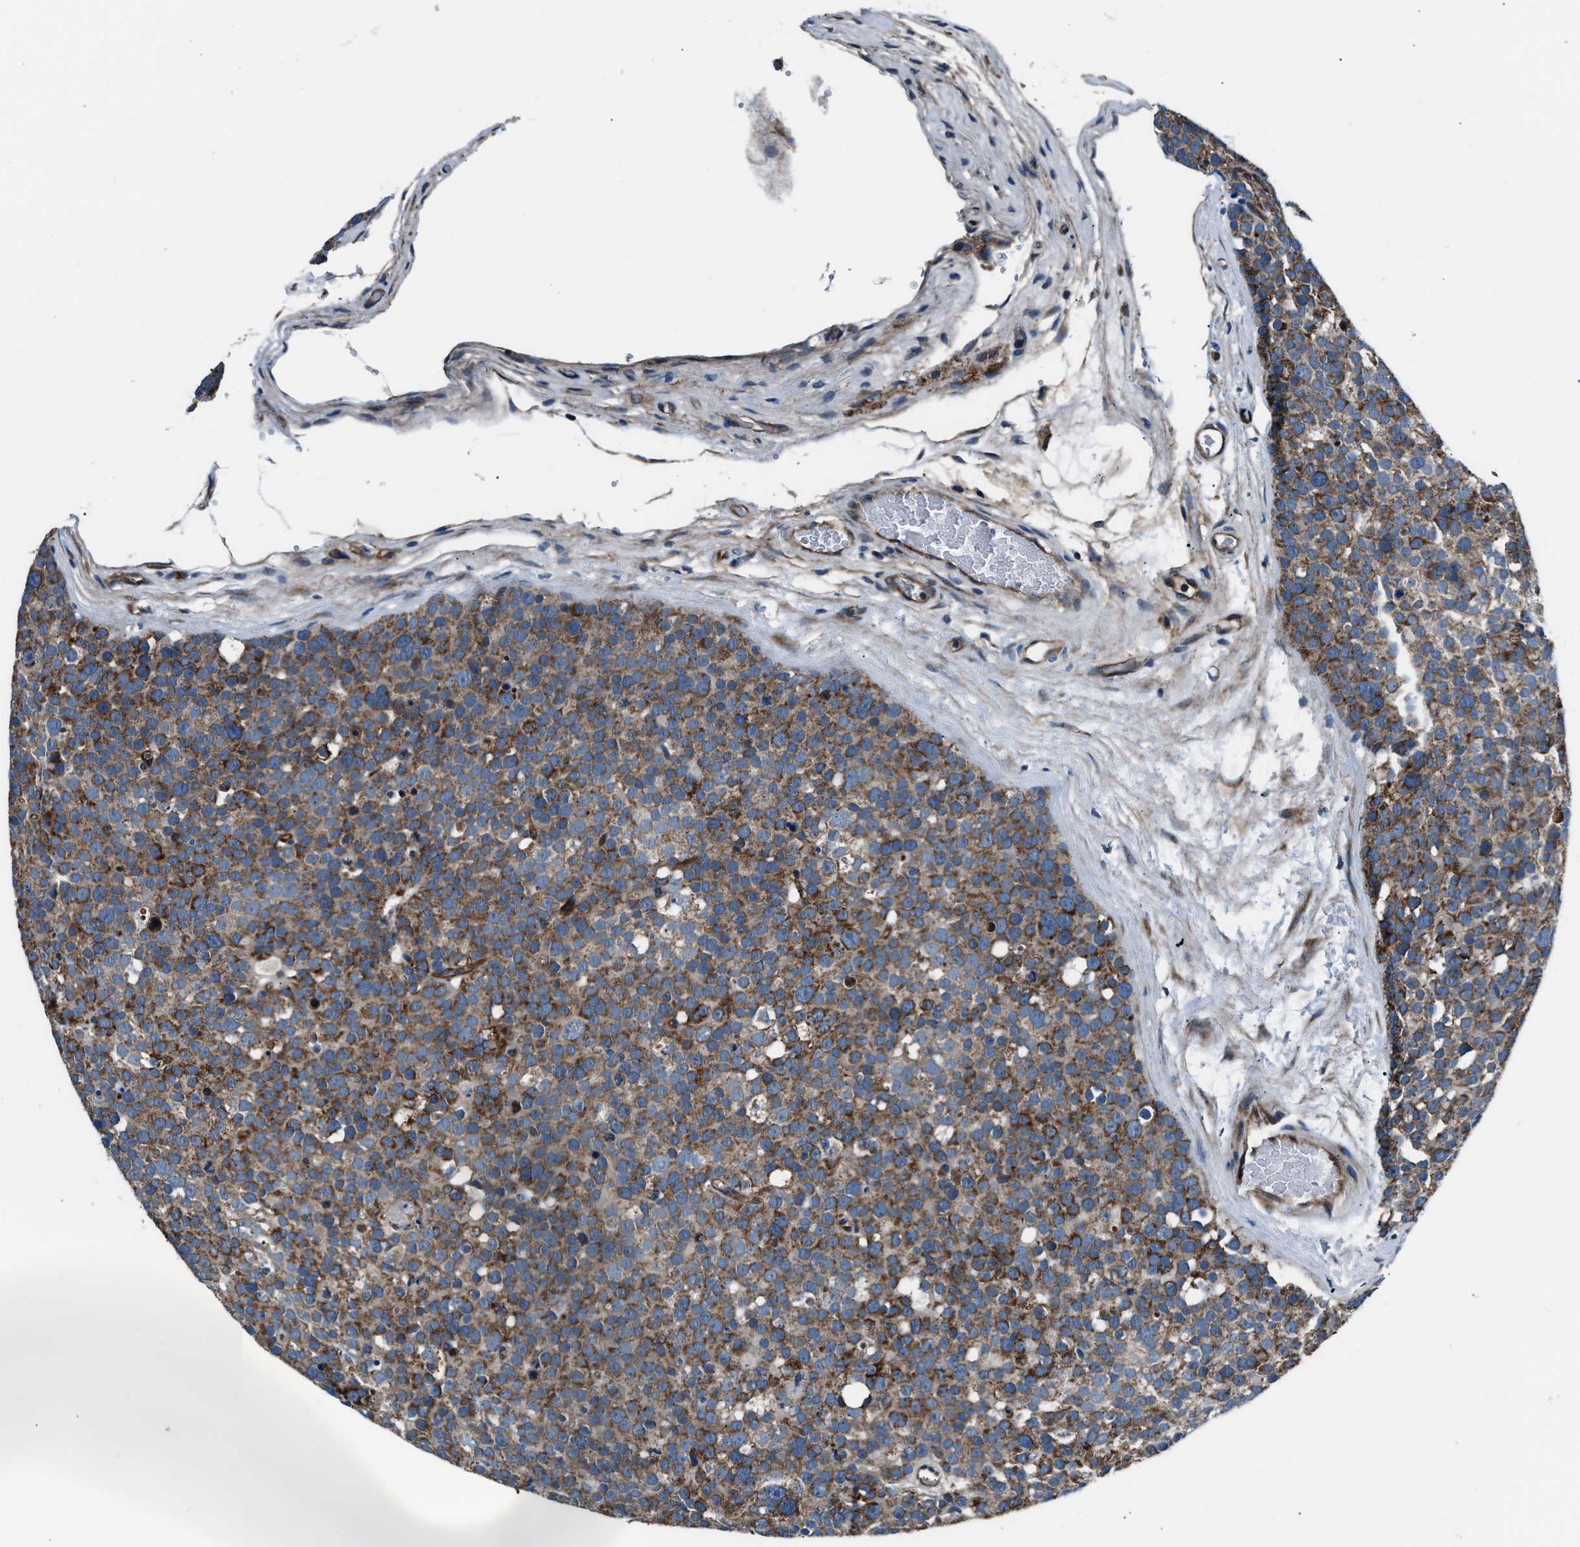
{"staining": {"intensity": "strong", "quantity": ">75%", "location": "cytoplasmic/membranous"}, "tissue": "testis cancer", "cell_type": "Tumor cells", "image_type": "cancer", "snomed": [{"axis": "morphology", "description": "Seminoma, NOS"}, {"axis": "topography", "description": "Testis"}], "caption": "The image demonstrates staining of testis cancer, revealing strong cytoplasmic/membranous protein positivity (brown color) within tumor cells. (Brightfield microscopy of DAB IHC at high magnification).", "gene": "GGCT", "patient": {"sex": "male", "age": 71}}